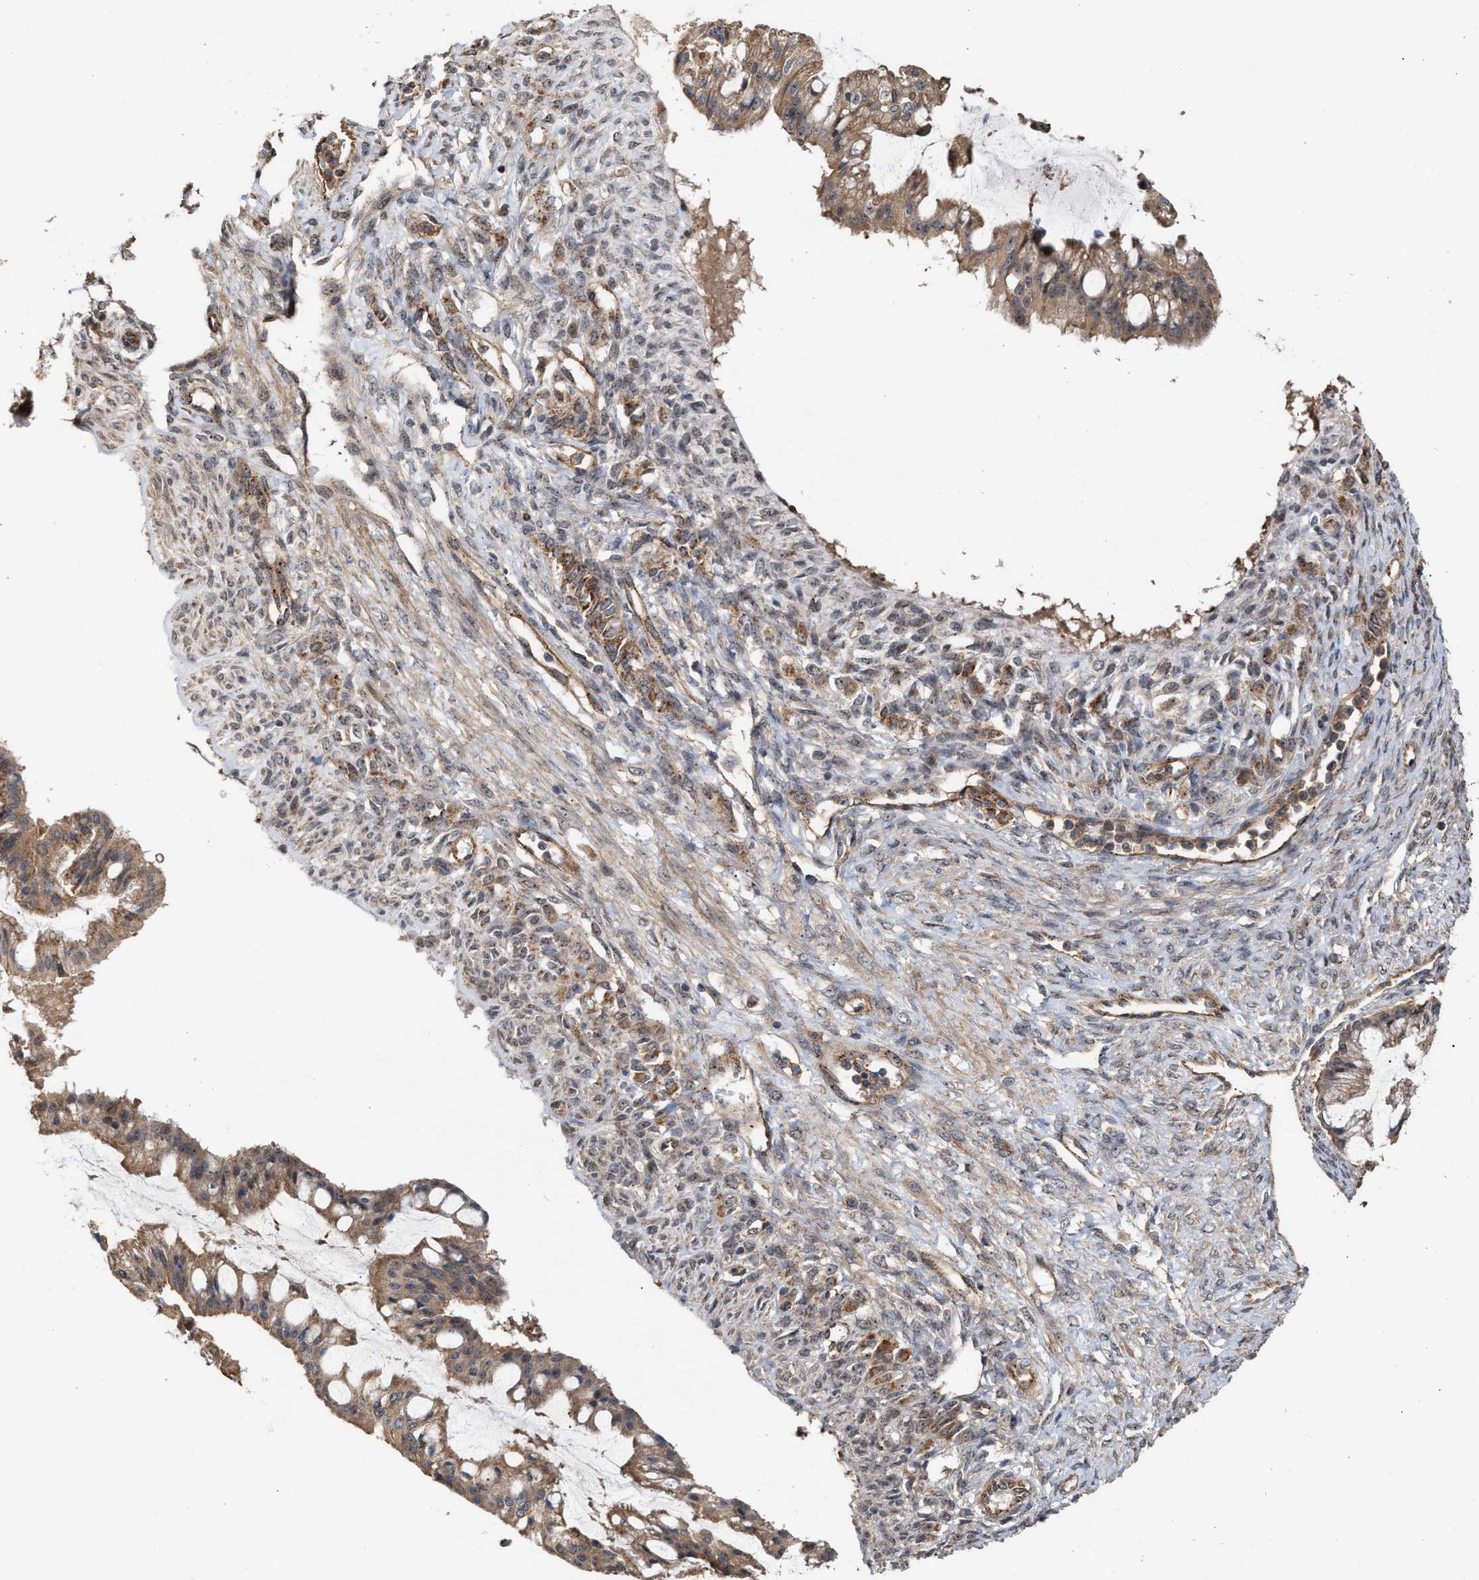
{"staining": {"intensity": "moderate", "quantity": ">75%", "location": "cytoplasmic/membranous"}, "tissue": "ovarian cancer", "cell_type": "Tumor cells", "image_type": "cancer", "snomed": [{"axis": "morphology", "description": "Cystadenocarcinoma, mucinous, NOS"}, {"axis": "topography", "description": "Ovary"}], "caption": "About >75% of tumor cells in mucinous cystadenocarcinoma (ovarian) display moderate cytoplasmic/membranous protein positivity as visualized by brown immunohistochemical staining.", "gene": "EXOSC2", "patient": {"sex": "female", "age": 73}}